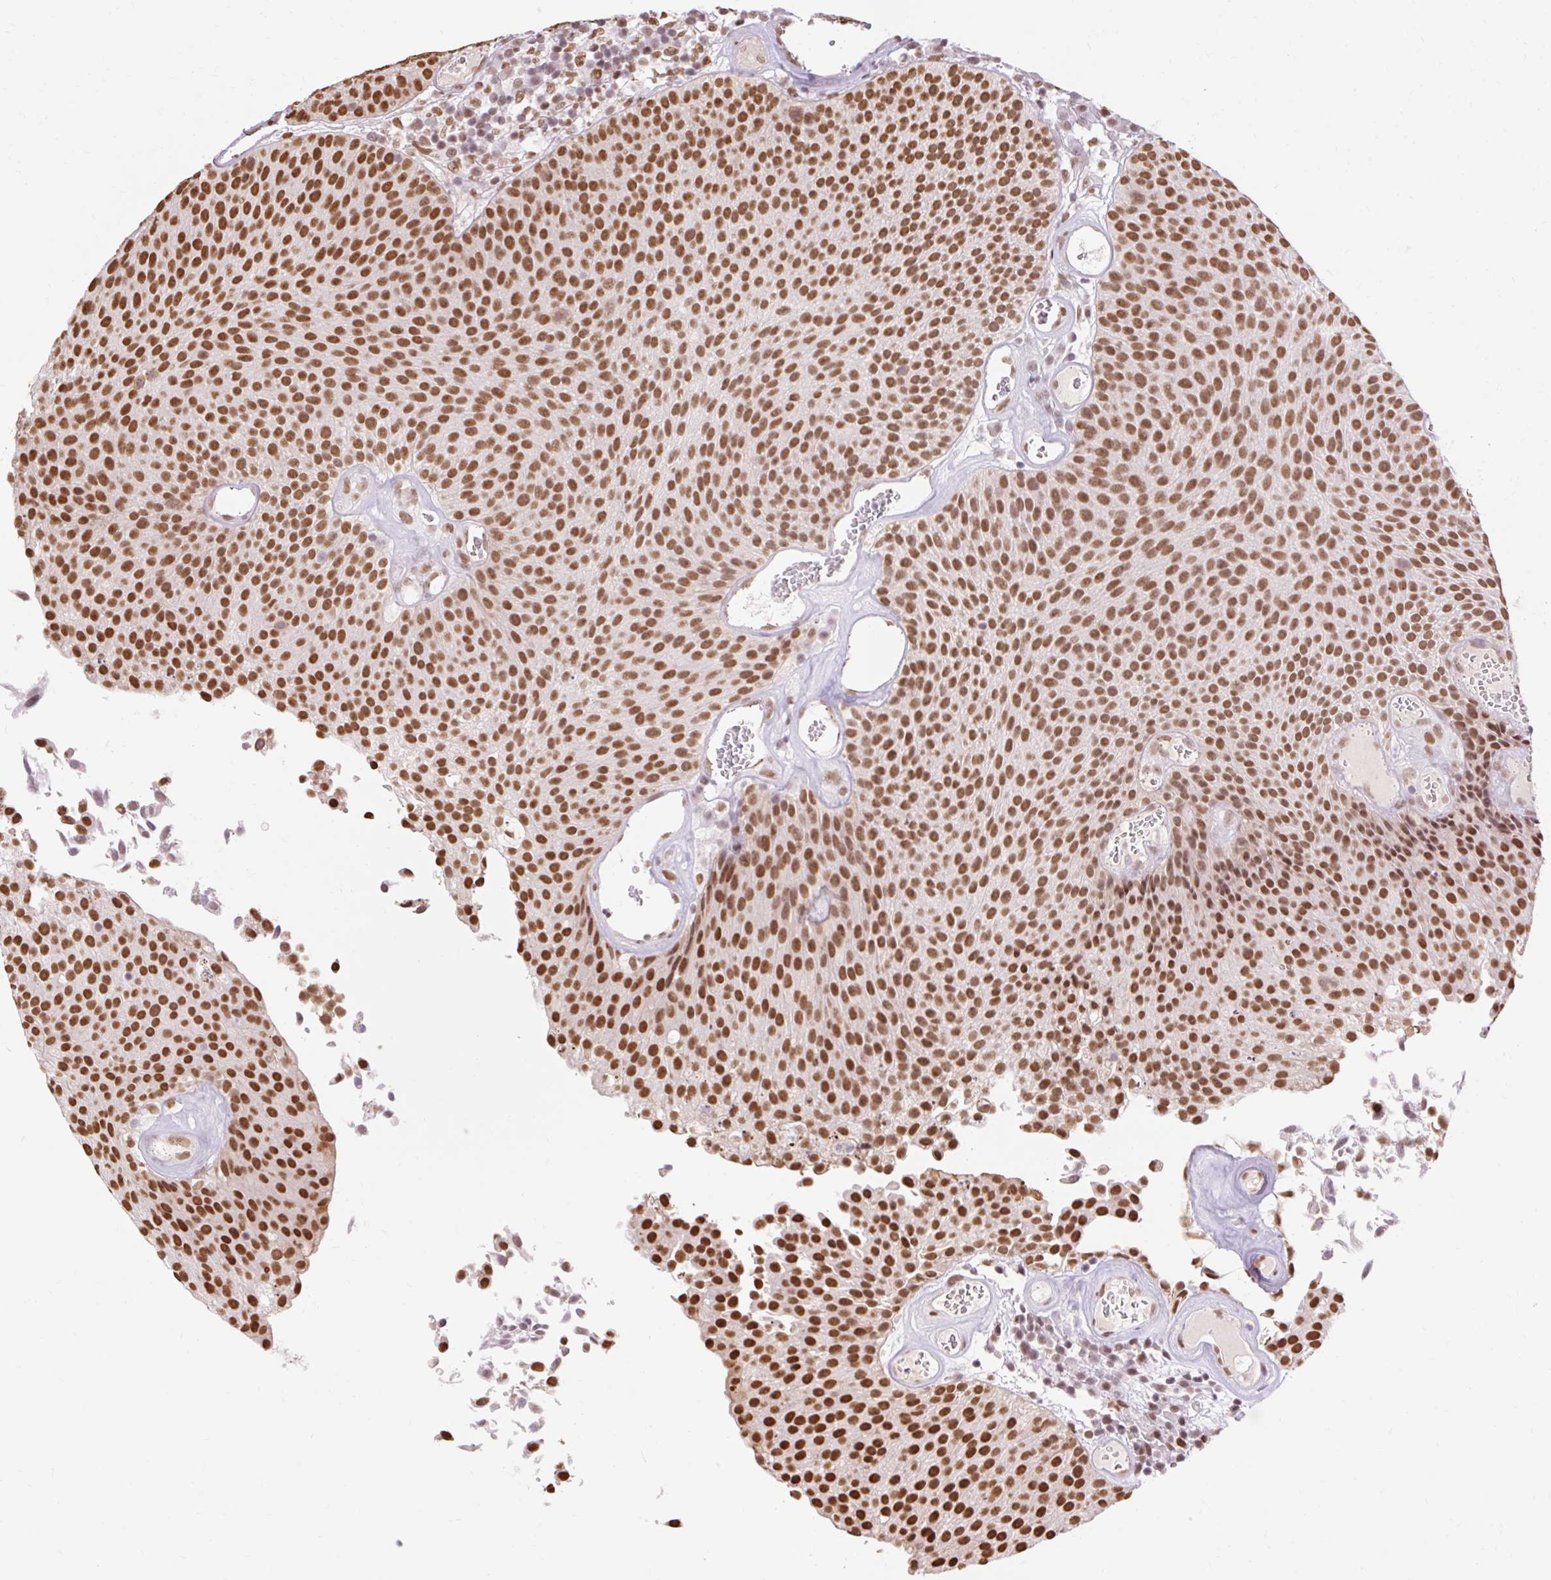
{"staining": {"intensity": "strong", "quantity": ">75%", "location": "nuclear"}, "tissue": "urothelial cancer", "cell_type": "Tumor cells", "image_type": "cancer", "snomed": [{"axis": "morphology", "description": "Urothelial carcinoma, Low grade"}, {"axis": "topography", "description": "Urinary bladder"}], "caption": "Immunohistochemistry (IHC) staining of urothelial carcinoma (low-grade), which demonstrates high levels of strong nuclear positivity in about >75% of tumor cells indicating strong nuclear protein staining. The staining was performed using DAB (3,3'-diaminobenzidine) (brown) for protein detection and nuclei were counterstained in hematoxylin (blue).", "gene": "NPIPB12", "patient": {"sex": "female", "age": 79}}